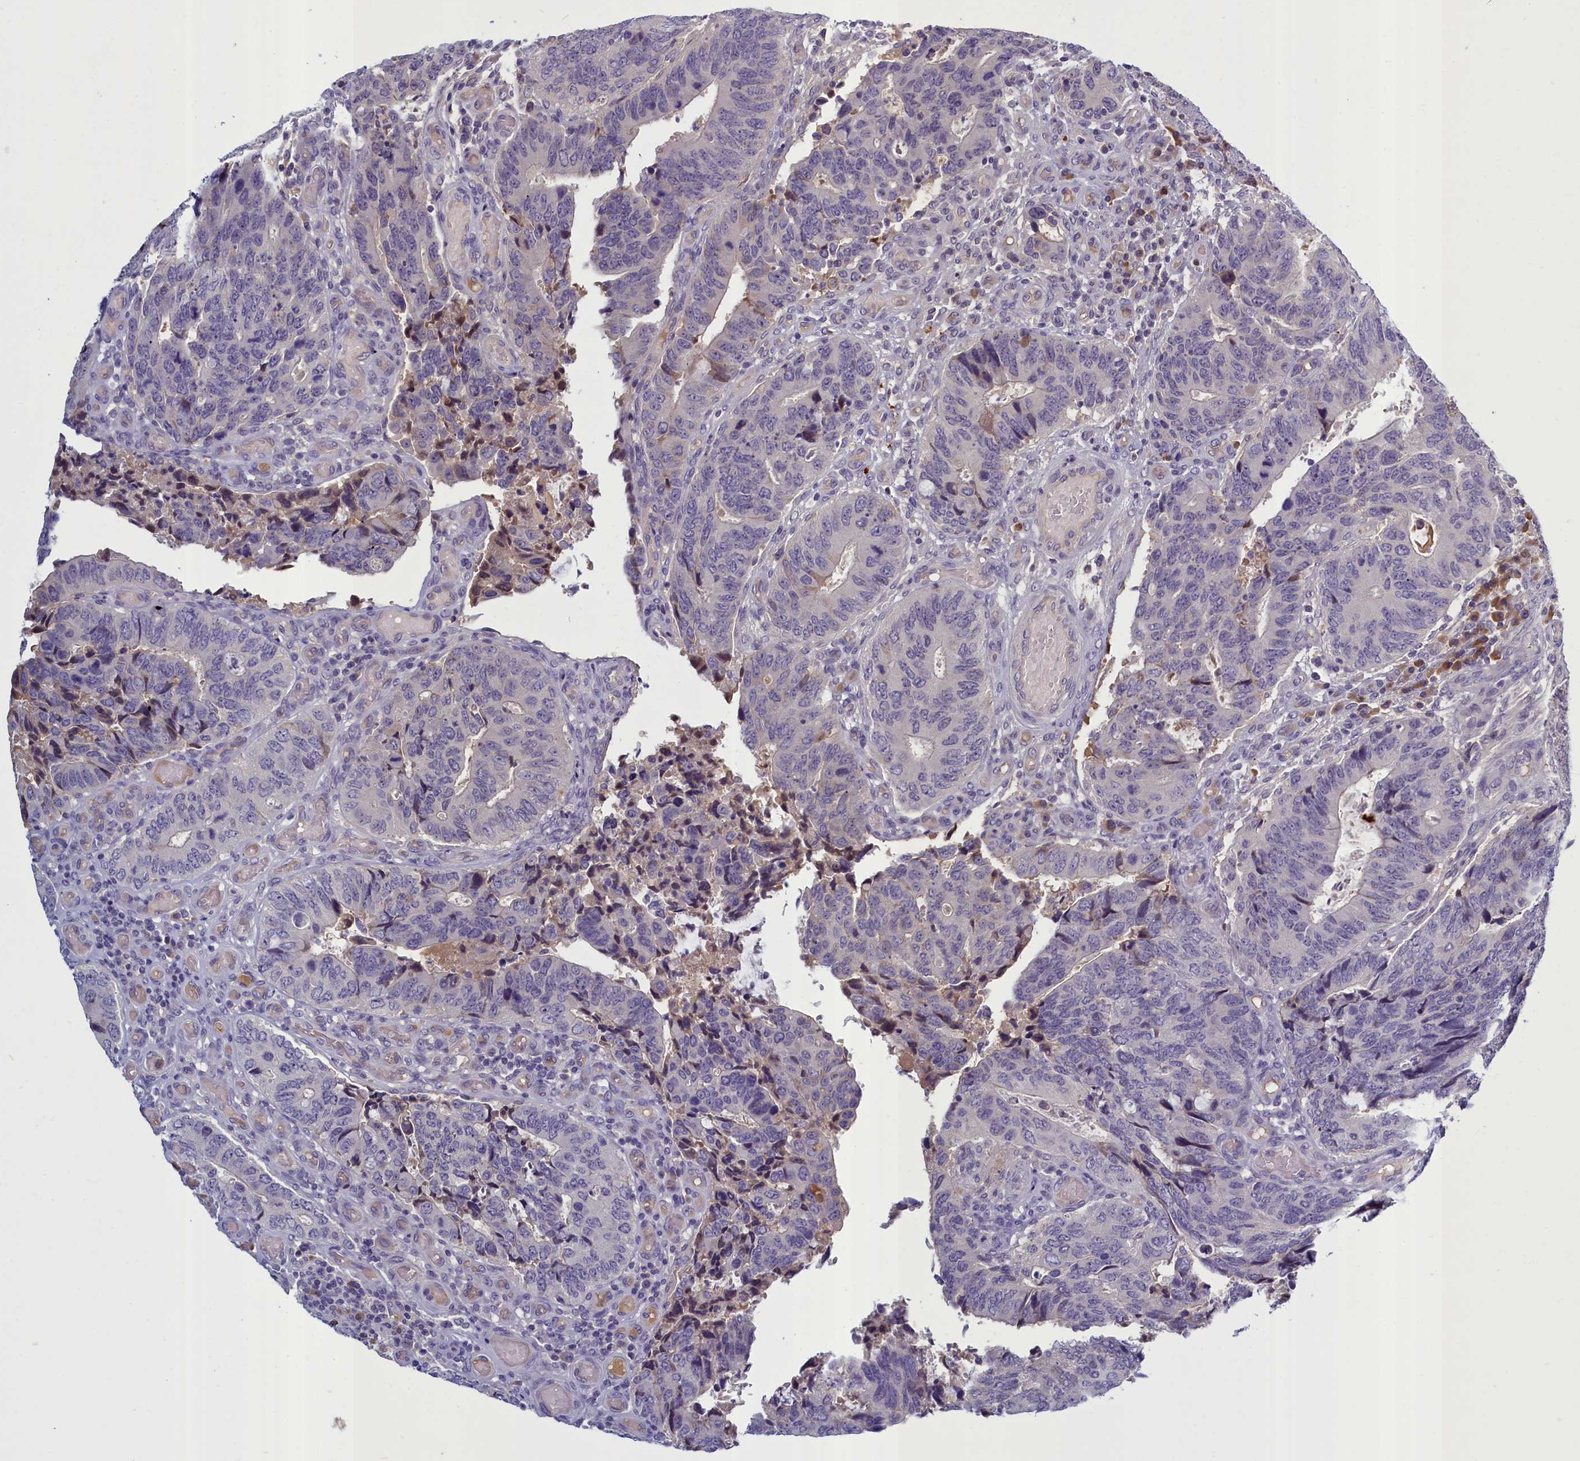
{"staining": {"intensity": "negative", "quantity": "none", "location": "none"}, "tissue": "colorectal cancer", "cell_type": "Tumor cells", "image_type": "cancer", "snomed": [{"axis": "morphology", "description": "Adenocarcinoma, NOS"}, {"axis": "topography", "description": "Colon"}], "caption": "Tumor cells show no significant protein positivity in colorectal adenocarcinoma.", "gene": "SV2C", "patient": {"sex": "male", "age": 87}}